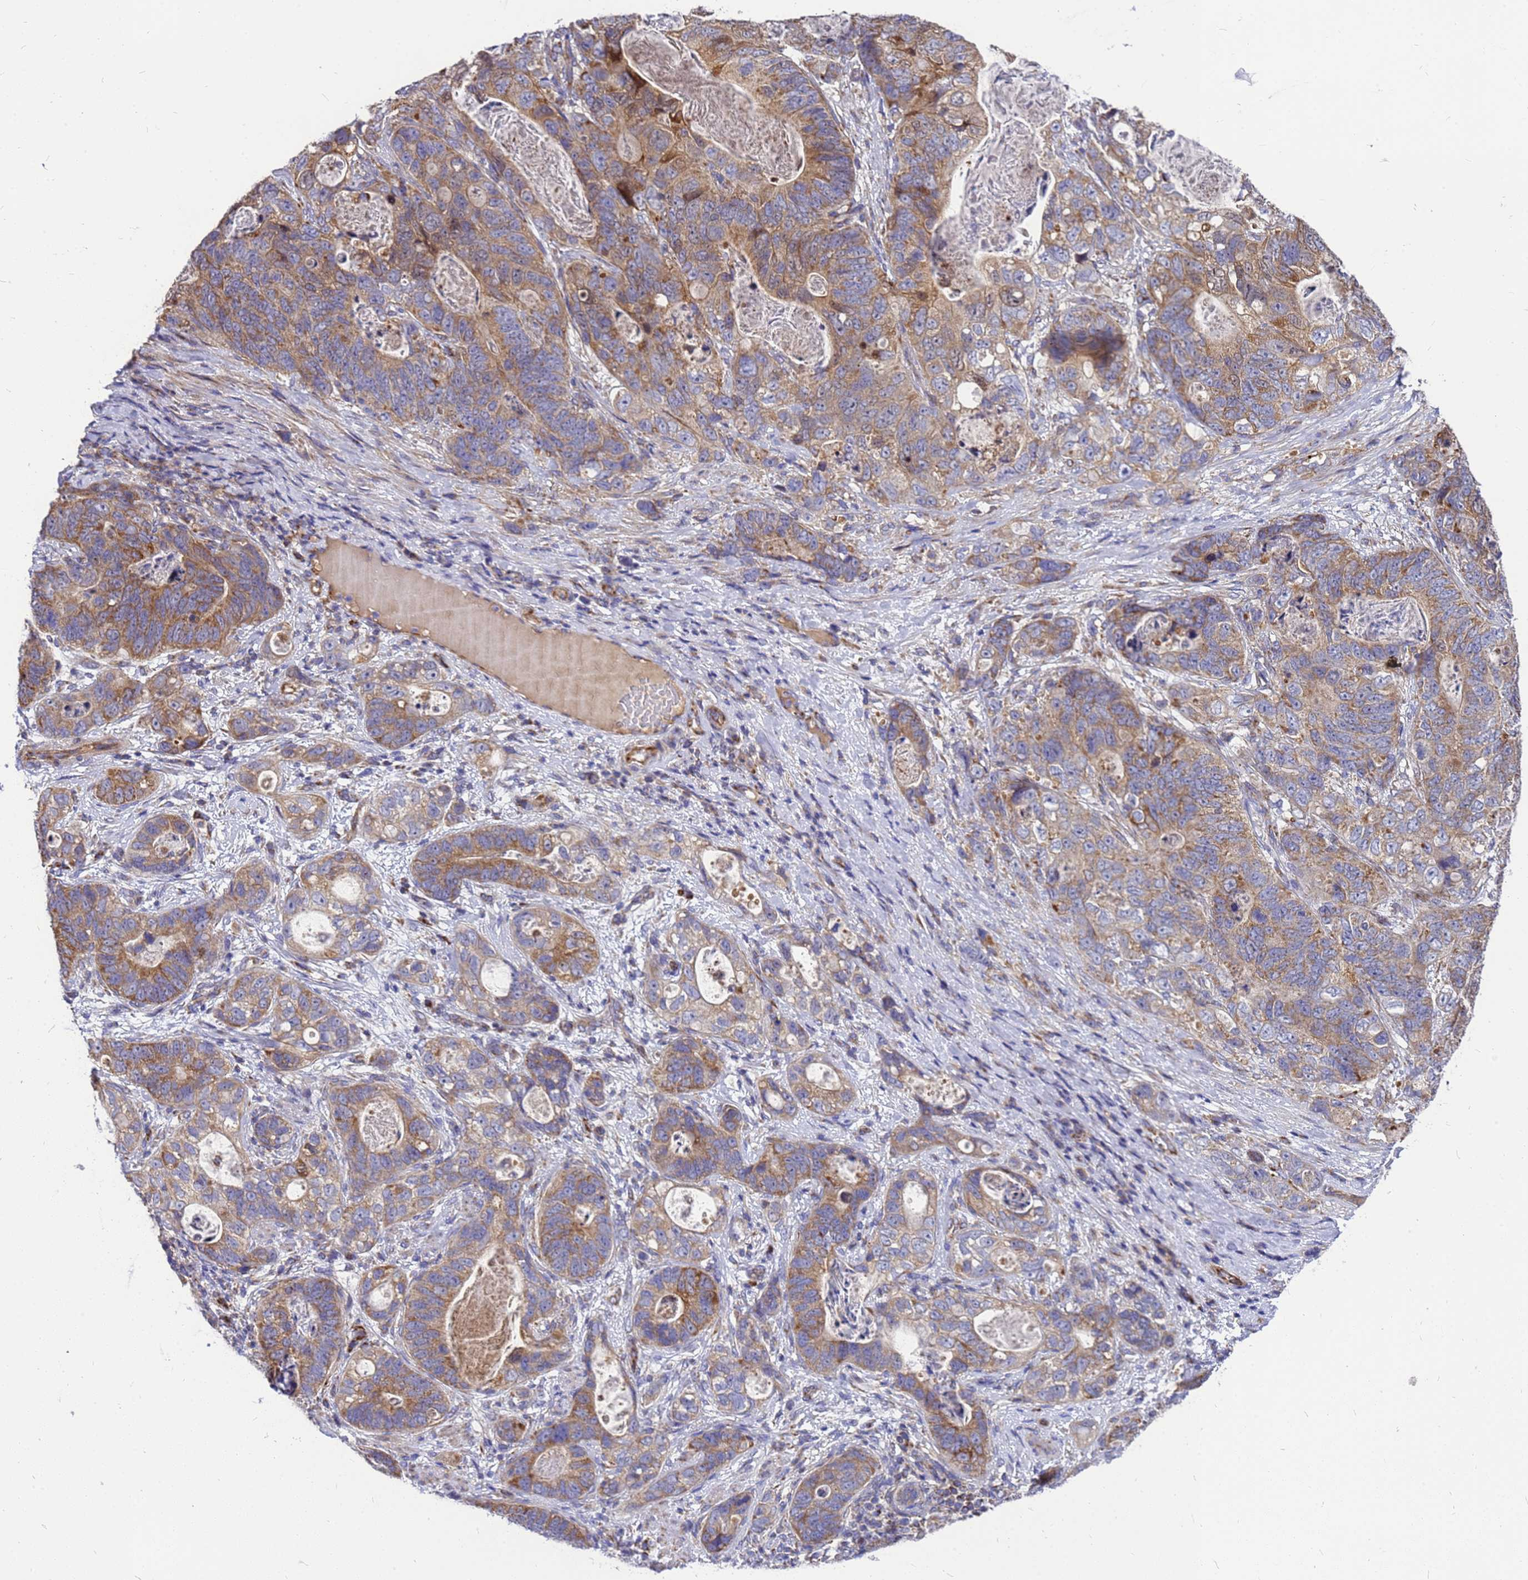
{"staining": {"intensity": "moderate", "quantity": ">75%", "location": "cytoplasmic/membranous"}, "tissue": "stomach cancer", "cell_type": "Tumor cells", "image_type": "cancer", "snomed": [{"axis": "morphology", "description": "Normal tissue, NOS"}, {"axis": "morphology", "description": "Adenocarcinoma, NOS"}, {"axis": "topography", "description": "Stomach"}], "caption": "Immunohistochemical staining of human adenocarcinoma (stomach) reveals medium levels of moderate cytoplasmic/membranous protein positivity in approximately >75% of tumor cells.", "gene": "CMC4", "patient": {"sex": "female", "age": 89}}